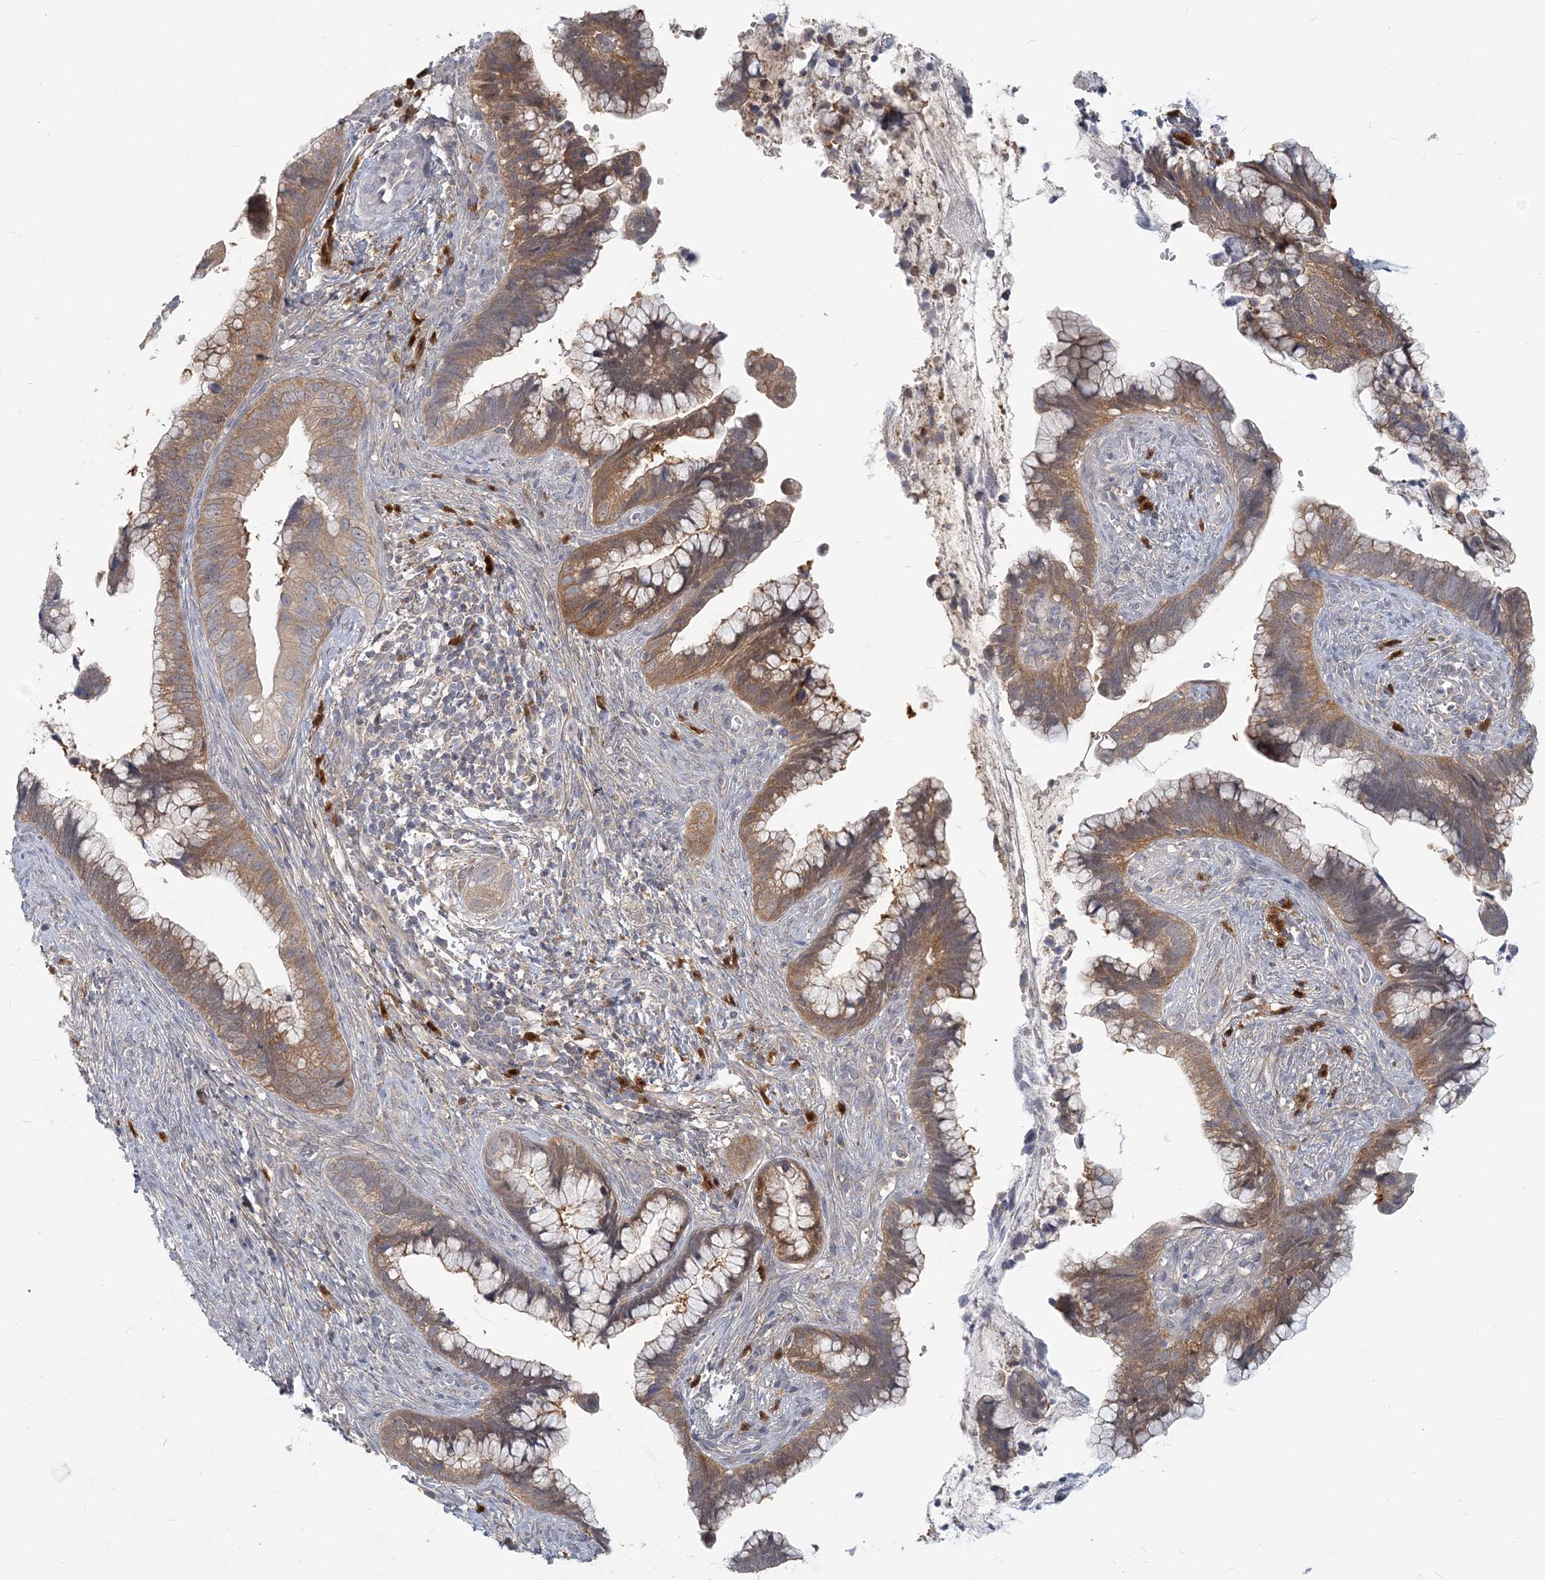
{"staining": {"intensity": "moderate", "quantity": ">75%", "location": "cytoplasmic/membranous"}, "tissue": "cervical cancer", "cell_type": "Tumor cells", "image_type": "cancer", "snomed": [{"axis": "morphology", "description": "Adenocarcinoma, NOS"}, {"axis": "topography", "description": "Cervix"}], "caption": "The micrograph reveals a brown stain indicating the presence of a protein in the cytoplasmic/membranous of tumor cells in cervical cancer (adenocarcinoma).", "gene": "GMPPA", "patient": {"sex": "female", "age": 44}}